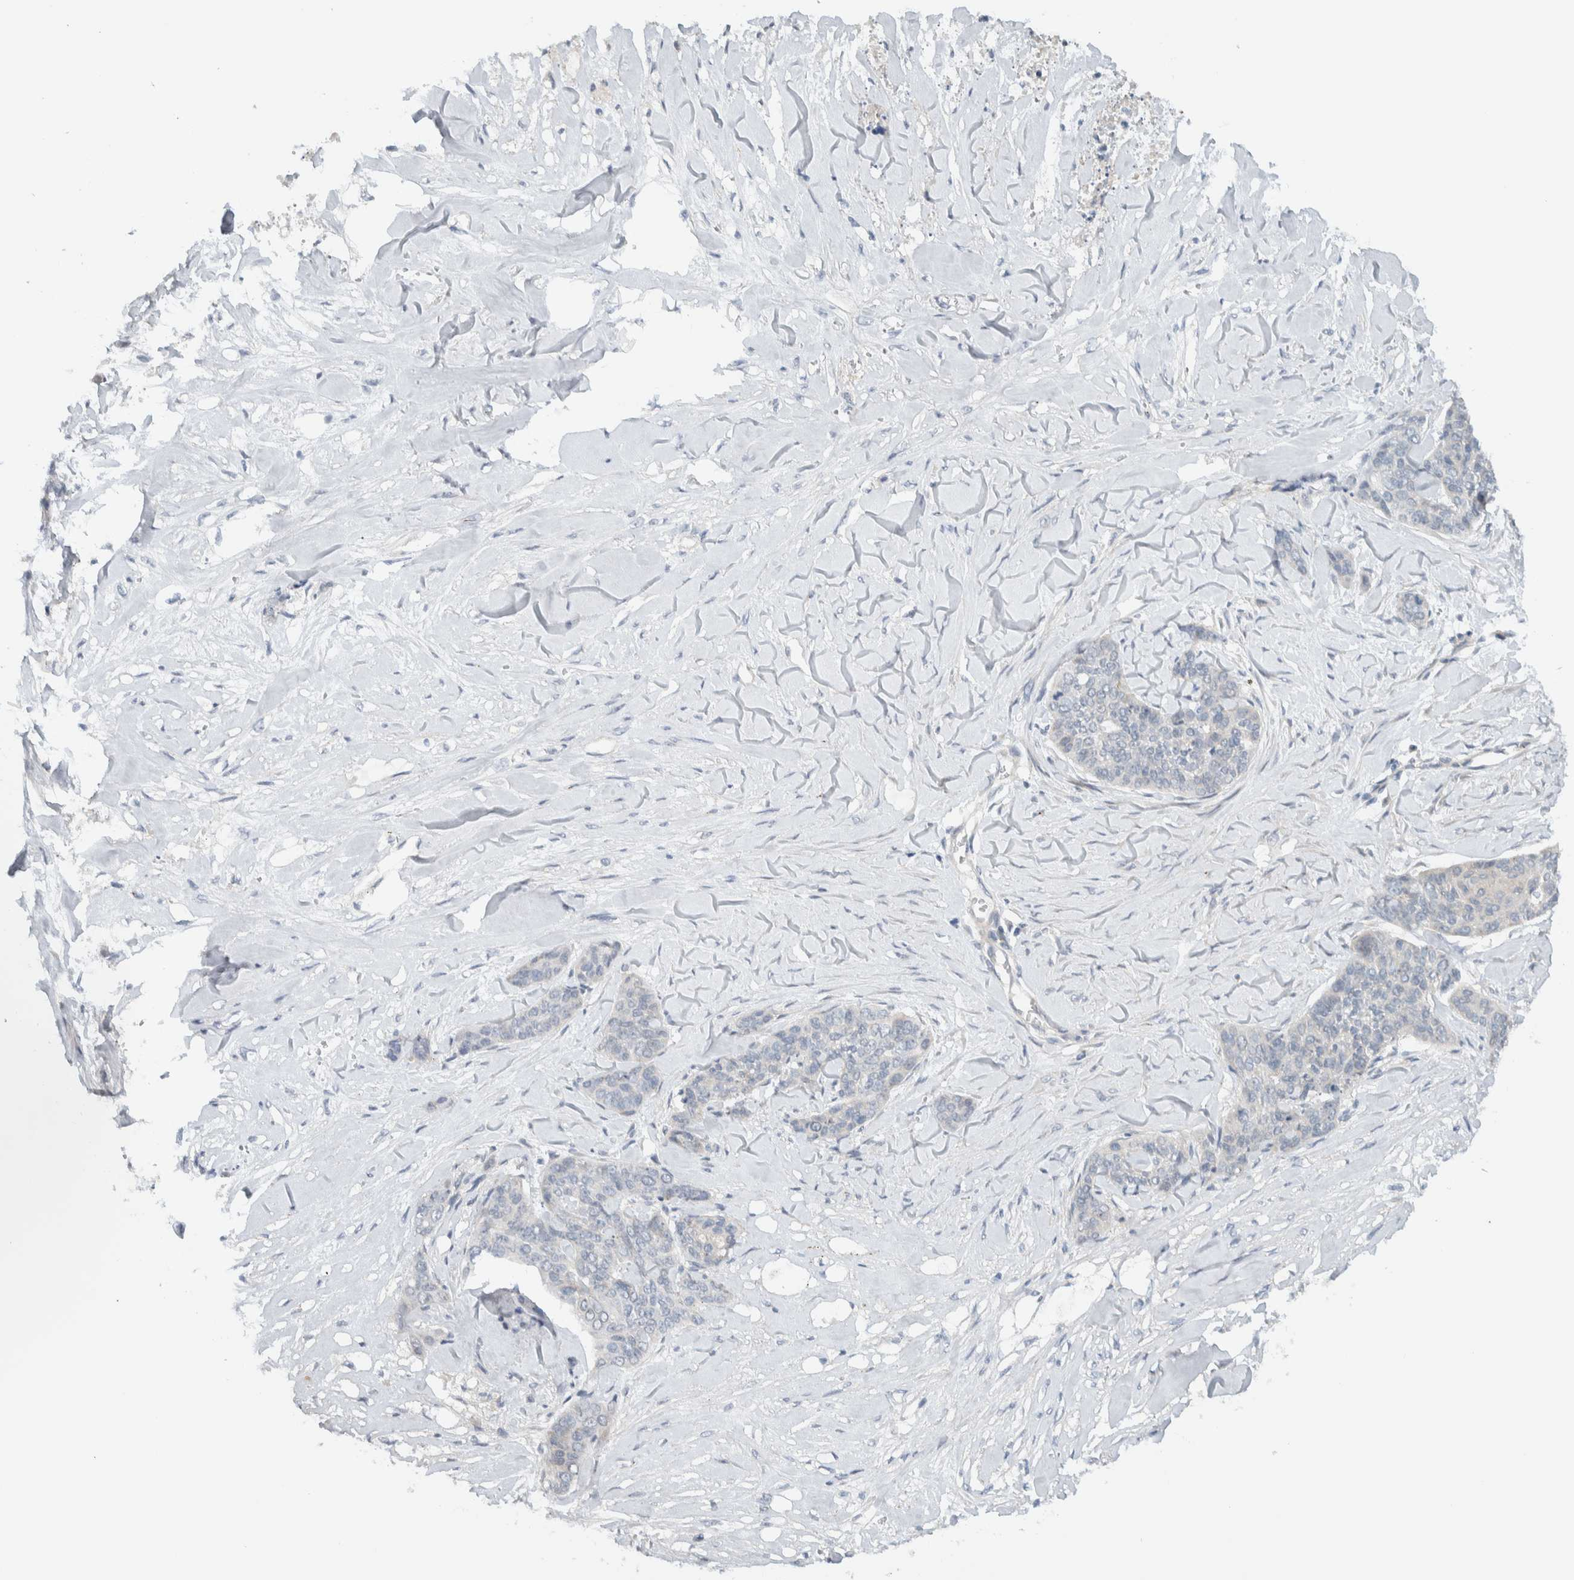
{"staining": {"intensity": "negative", "quantity": "none", "location": "none"}, "tissue": "skin cancer", "cell_type": "Tumor cells", "image_type": "cancer", "snomed": [{"axis": "morphology", "description": "Basal cell carcinoma"}, {"axis": "topography", "description": "Skin"}], "caption": "This is an immunohistochemistry (IHC) histopathology image of human skin cancer. There is no expression in tumor cells.", "gene": "MPRIP", "patient": {"sex": "female", "age": 64}}